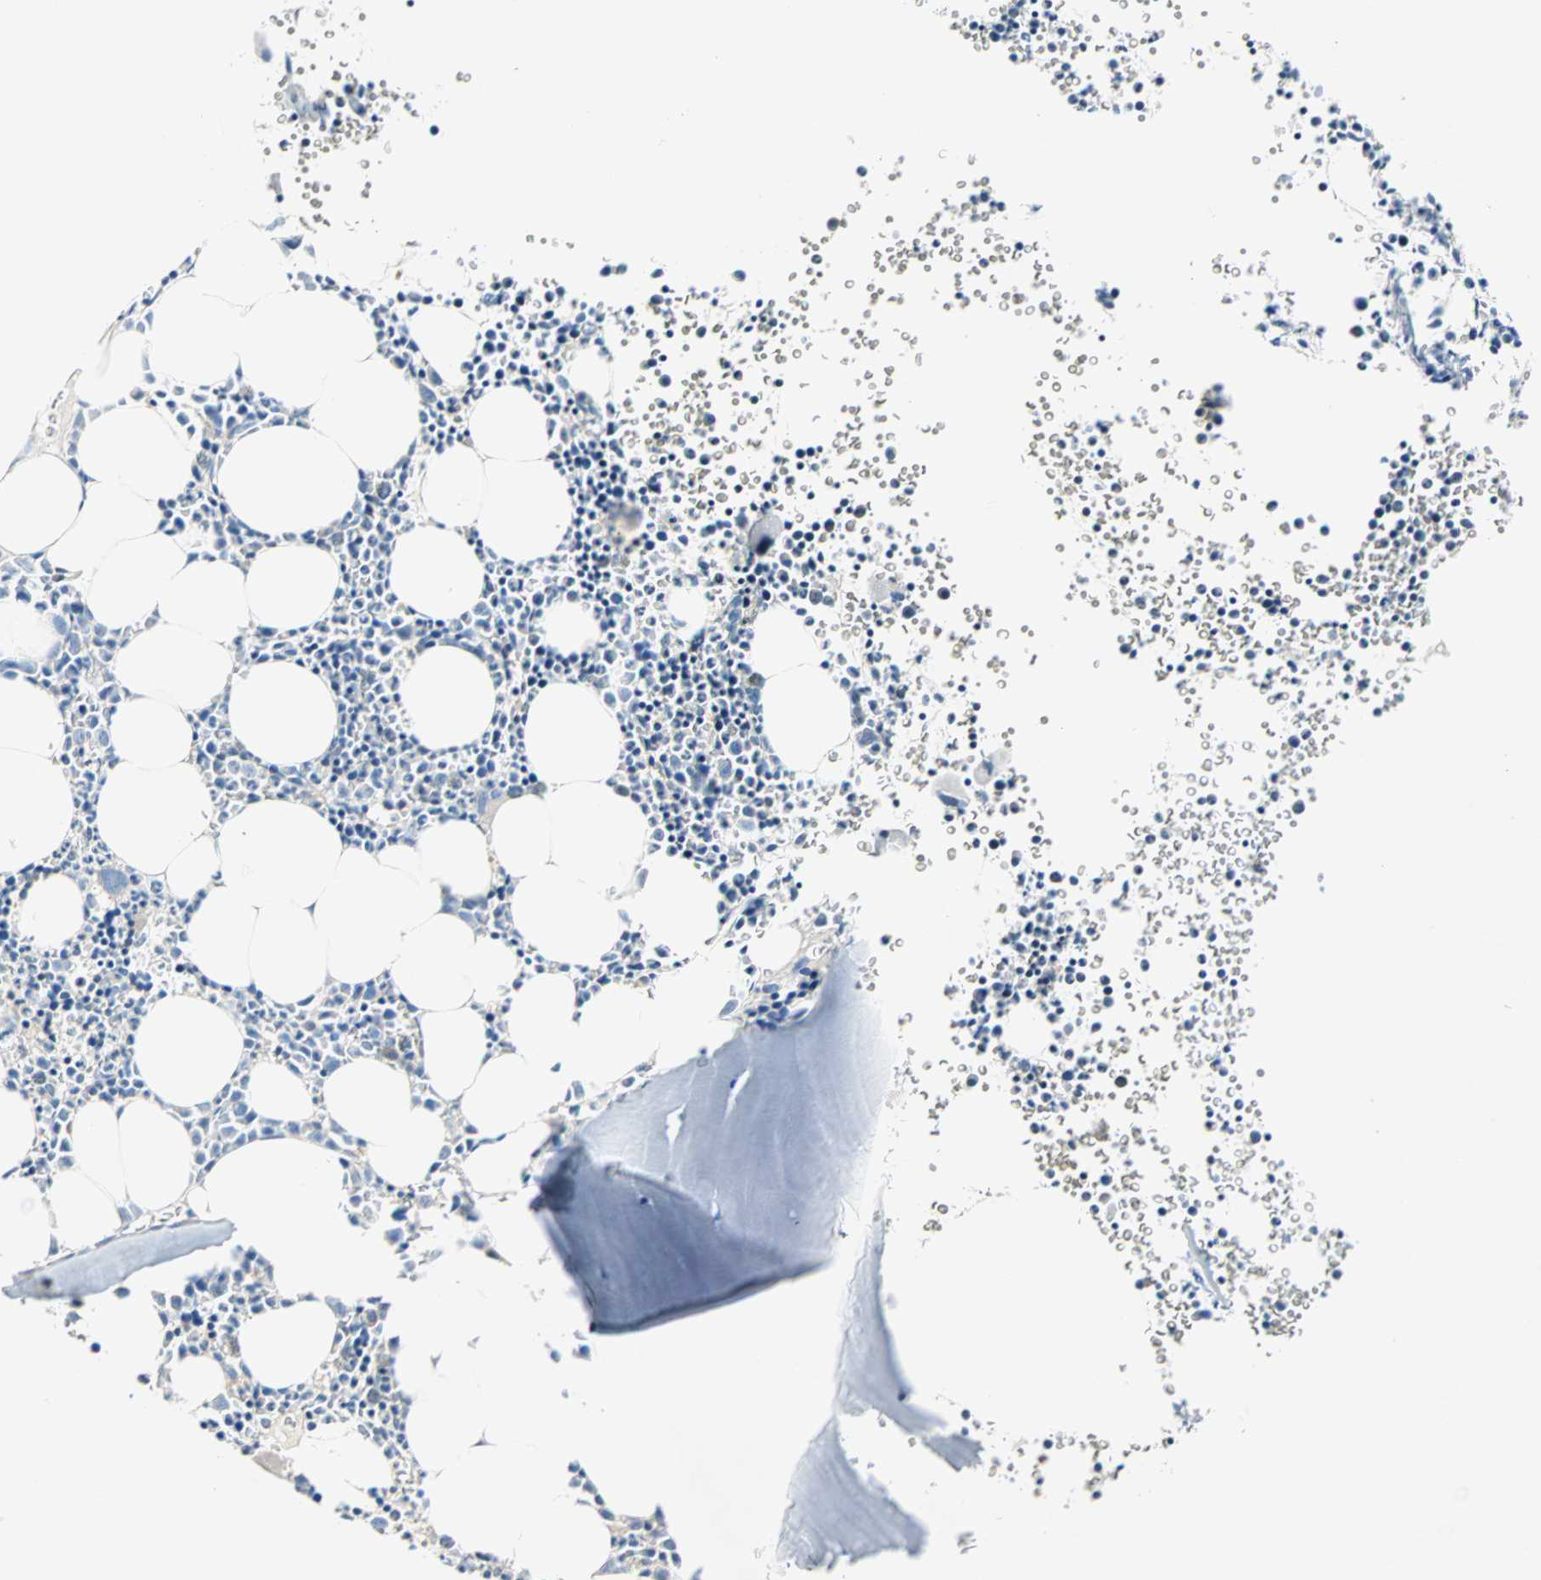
{"staining": {"intensity": "weak", "quantity": "25%-75%", "location": "cytoplasmic/membranous"}, "tissue": "bone marrow", "cell_type": "Hematopoietic cells", "image_type": "normal", "snomed": [{"axis": "morphology", "description": "Normal tissue, NOS"}, {"axis": "morphology", "description": "Inflammation, NOS"}, {"axis": "topography", "description": "Bone marrow"}], "caption": "Benign bone marrow exhibits weak cytoplasmic/membranous positivity in approximately 25%-75% of hematopoietic cells The protein is shown in brown color, while the nuclei are stained blue..", "gene": "MPI", "patient": {"sex": "female", "age": 17}}